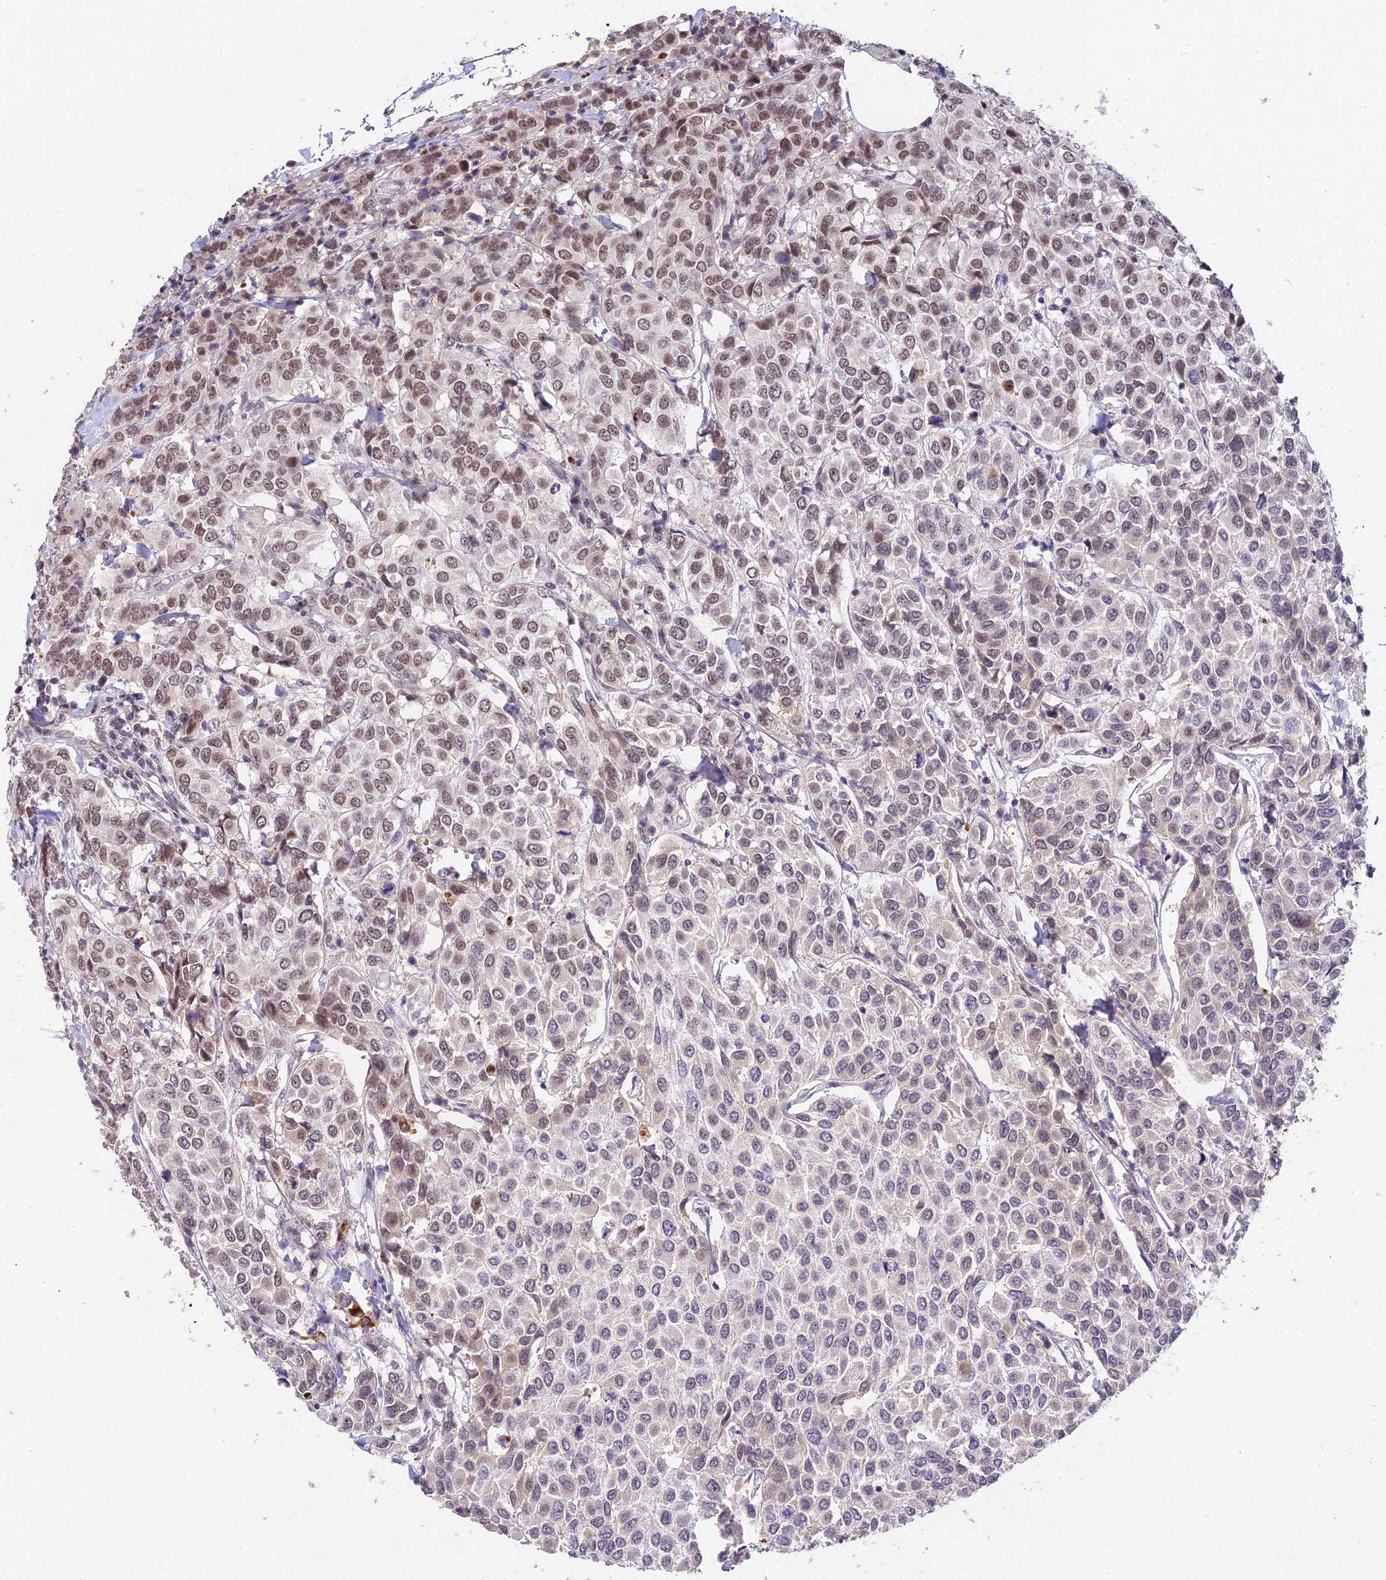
{"staining": {"intensity": "moderate", "quantity": "<25%", "location": "nuclear"}, "tissue": "breast cancer", "cell_type": "Tumor cells", "image_type": "cancer", "snomed": [{"axis": "morphology", "description": "Duct carcinoma"}, {"axis": "topography", "description": "Breast"}], "caption": "Moderate nuclear staining is identified in approximately <25% of tumor cells in breast intraductal carcinoma.", "gene": "RAVER1", "patient": {"sex": "female", "age": 55}}